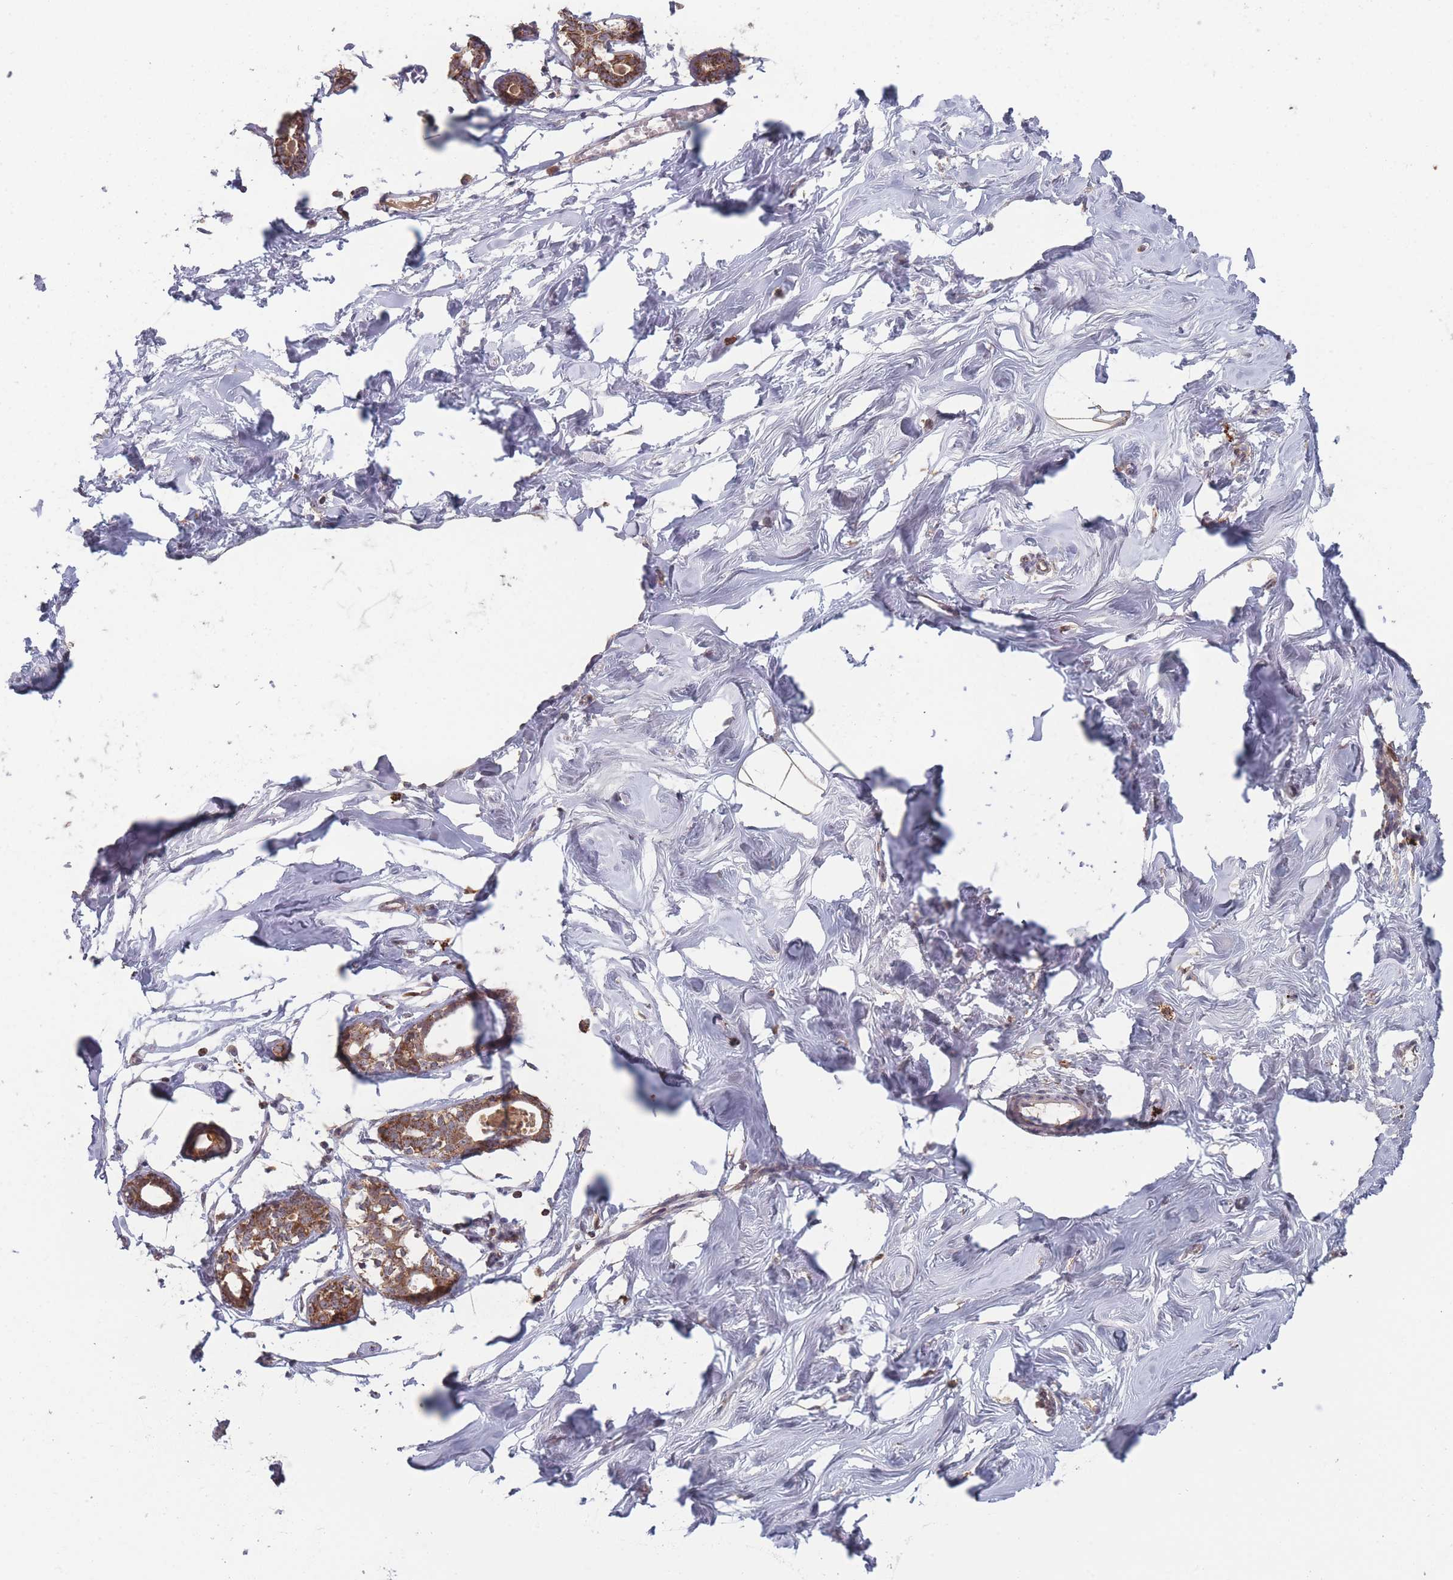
{"staining": {"intensity": "weak", "quantity": "<25%", "location": "cytoplasmic/membranous"}, "tissue": "breast", "cell_type": "Adipocytes", "image_type": "normal", "snomed": [{"axis": "morphology", "description": "Normal tissue, NOS"}, {"axis": "morphology", "description": "Adenoma, NOS"}, {"axis": "topography", "description": "Breast"}], "caption": "The IHC micrograph has no significant expression in adipocytes of breast. Nuclei are stained in blue.", "gene": "TMEM232", "patient": {"sex": "female", "age": 23}}